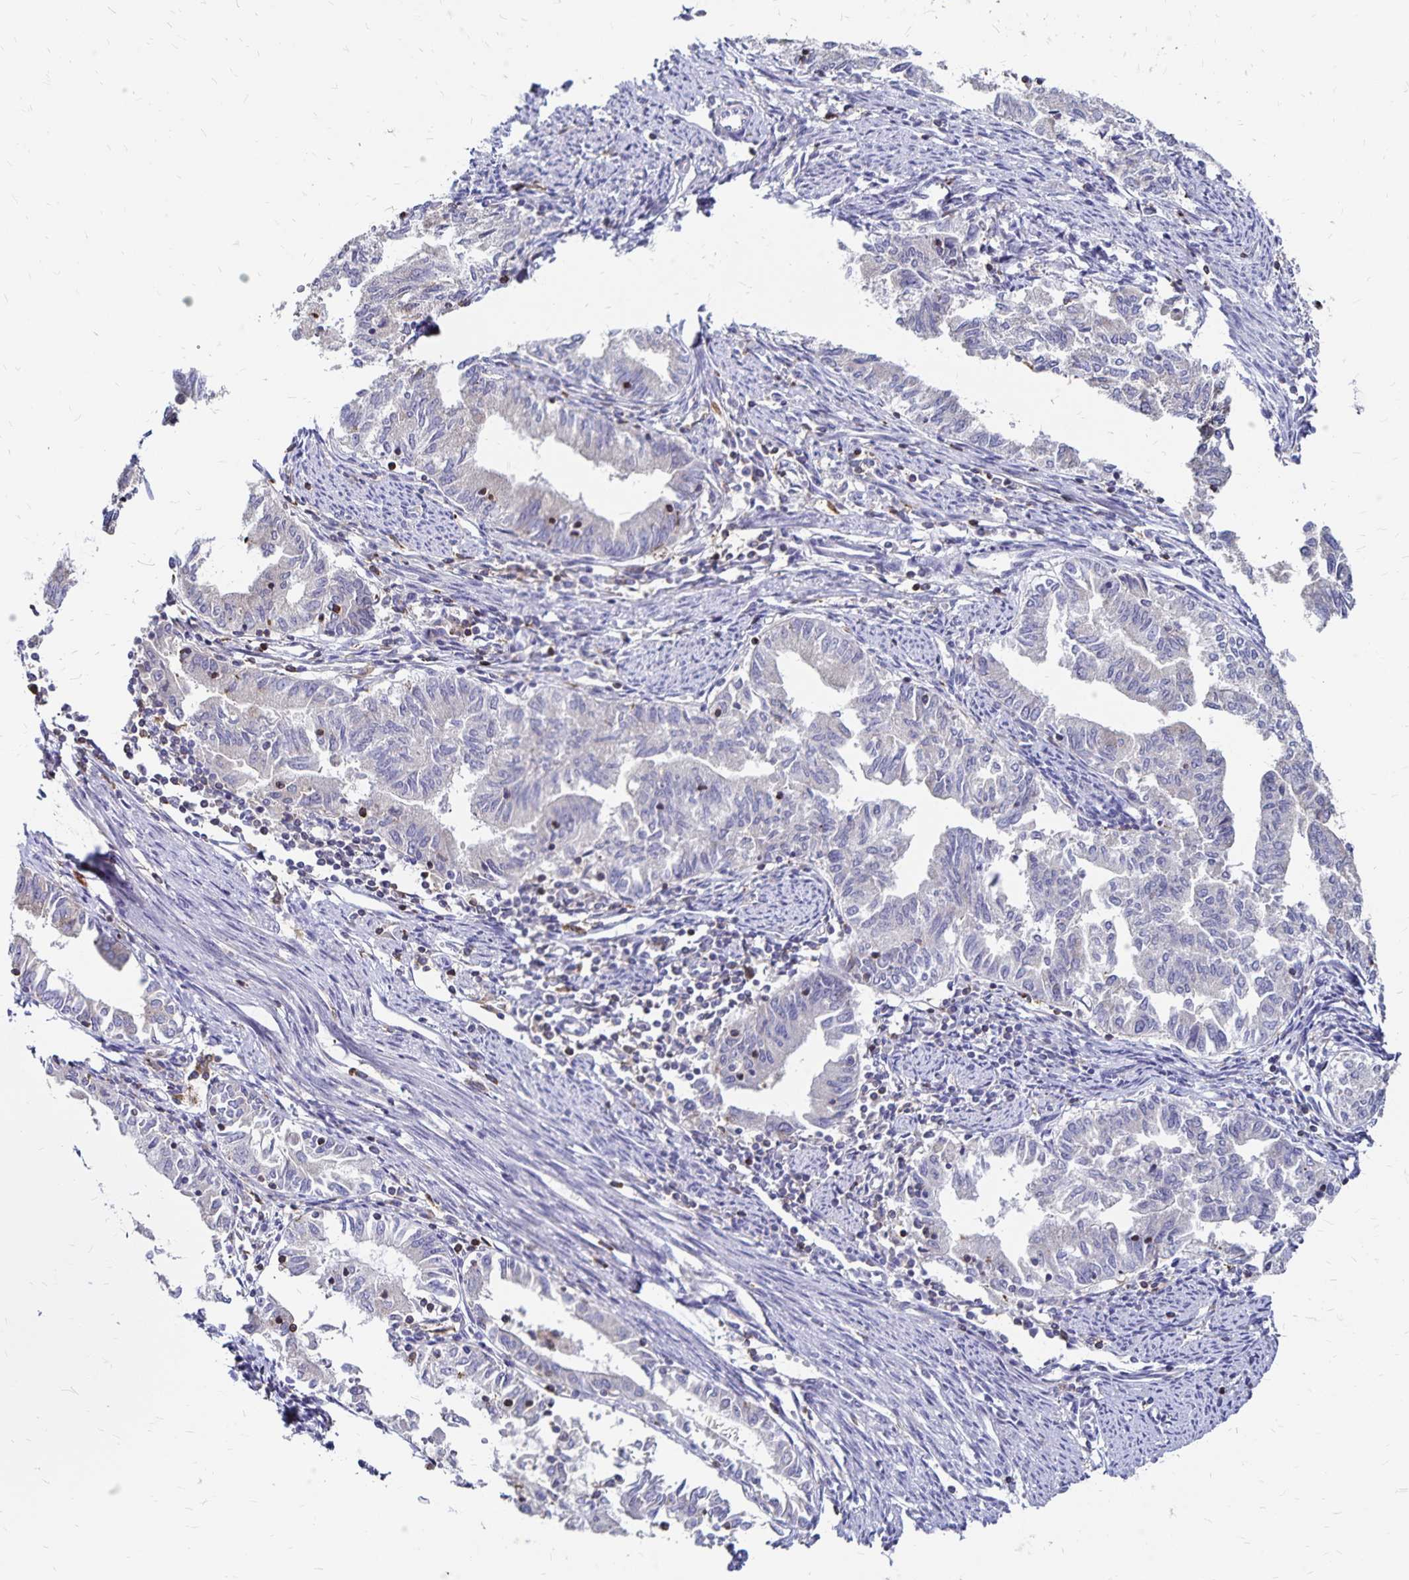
{"staining": {"intensity": "negative", "quantity": "none", "location": "none"}, "tissue": "endometrial cancer", "cell_type": "Tumor cells", "image_type": "cancer", "snomed": [{"axis": "morphology", "description": "Adenocarcinoma, NOS"}, {"axis": "topography", "description": "Endometrium"}], "caption": "Adenocarcinoma (endometrial) stained for a protein using IHC shows no expression tumor cells.", "gene": "NAGPA", "patient": {"sex": "female", "age": 79}}